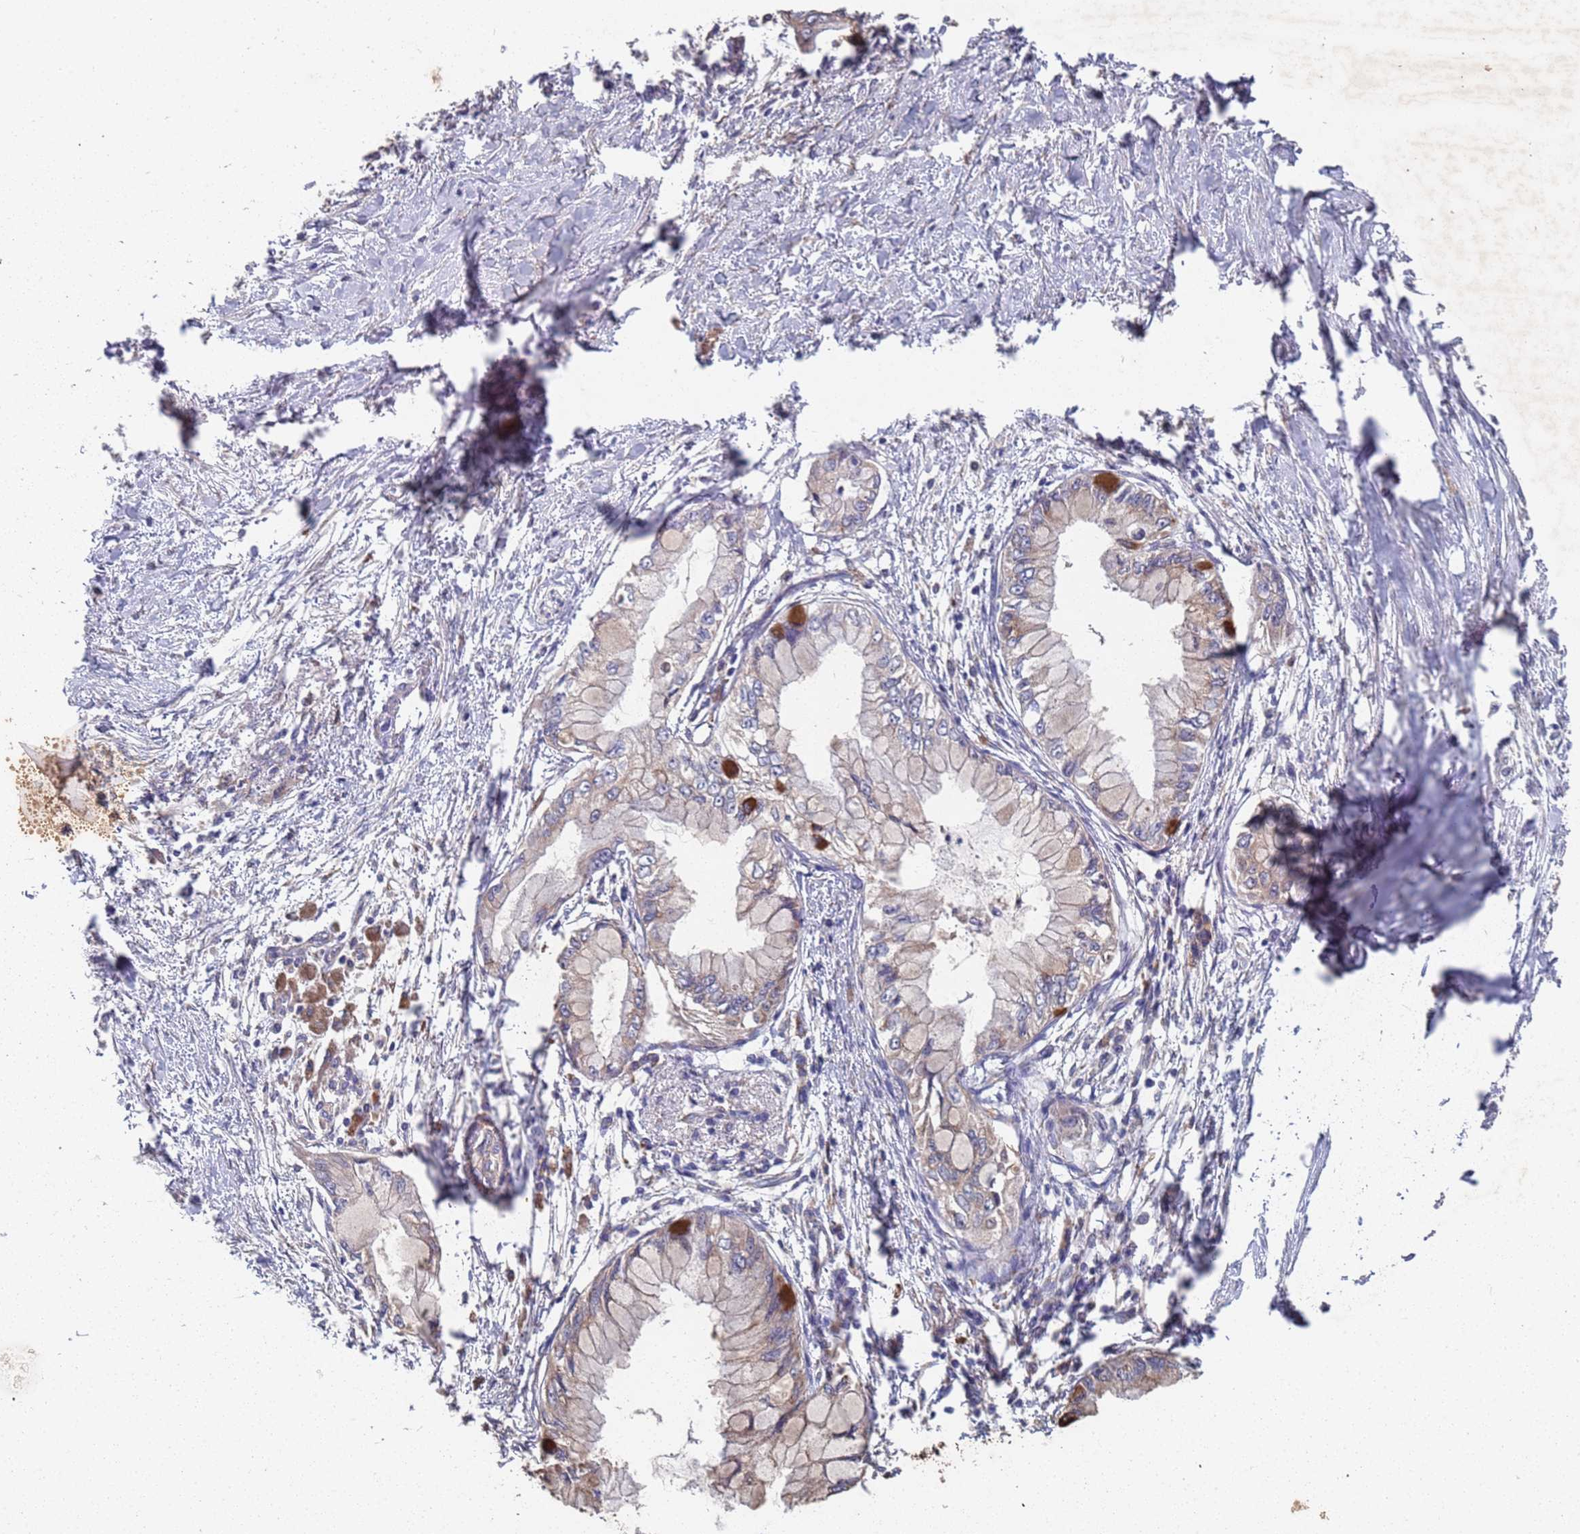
{"staining": {"intensity": "strong", "quantity": "<25%", "location": "cytoplasmic/membranous"}, "tissue": "pancreatic cancer", "cell_type": "Tumor cells", "image_type": "cancer", "snomed": [{"axis": "morphology", "description": "Adenocarcinoma, NOS"}, {"axis": "topography", "description": "Pancreas"}], "caption": "An IHC image of neoplastic tissue is shown. Protein staining in brown highlights strong cytoplasmic/membranous positivity in pancreatic cancer (adenocarcinoma) within tumor cells. (DAB (3,3'-diaminobenzidine) IHC, brown staining for protein, blue staining for nuclei).", "gene": "ATG5", "patient": {"sex": "male", "age": 48}}